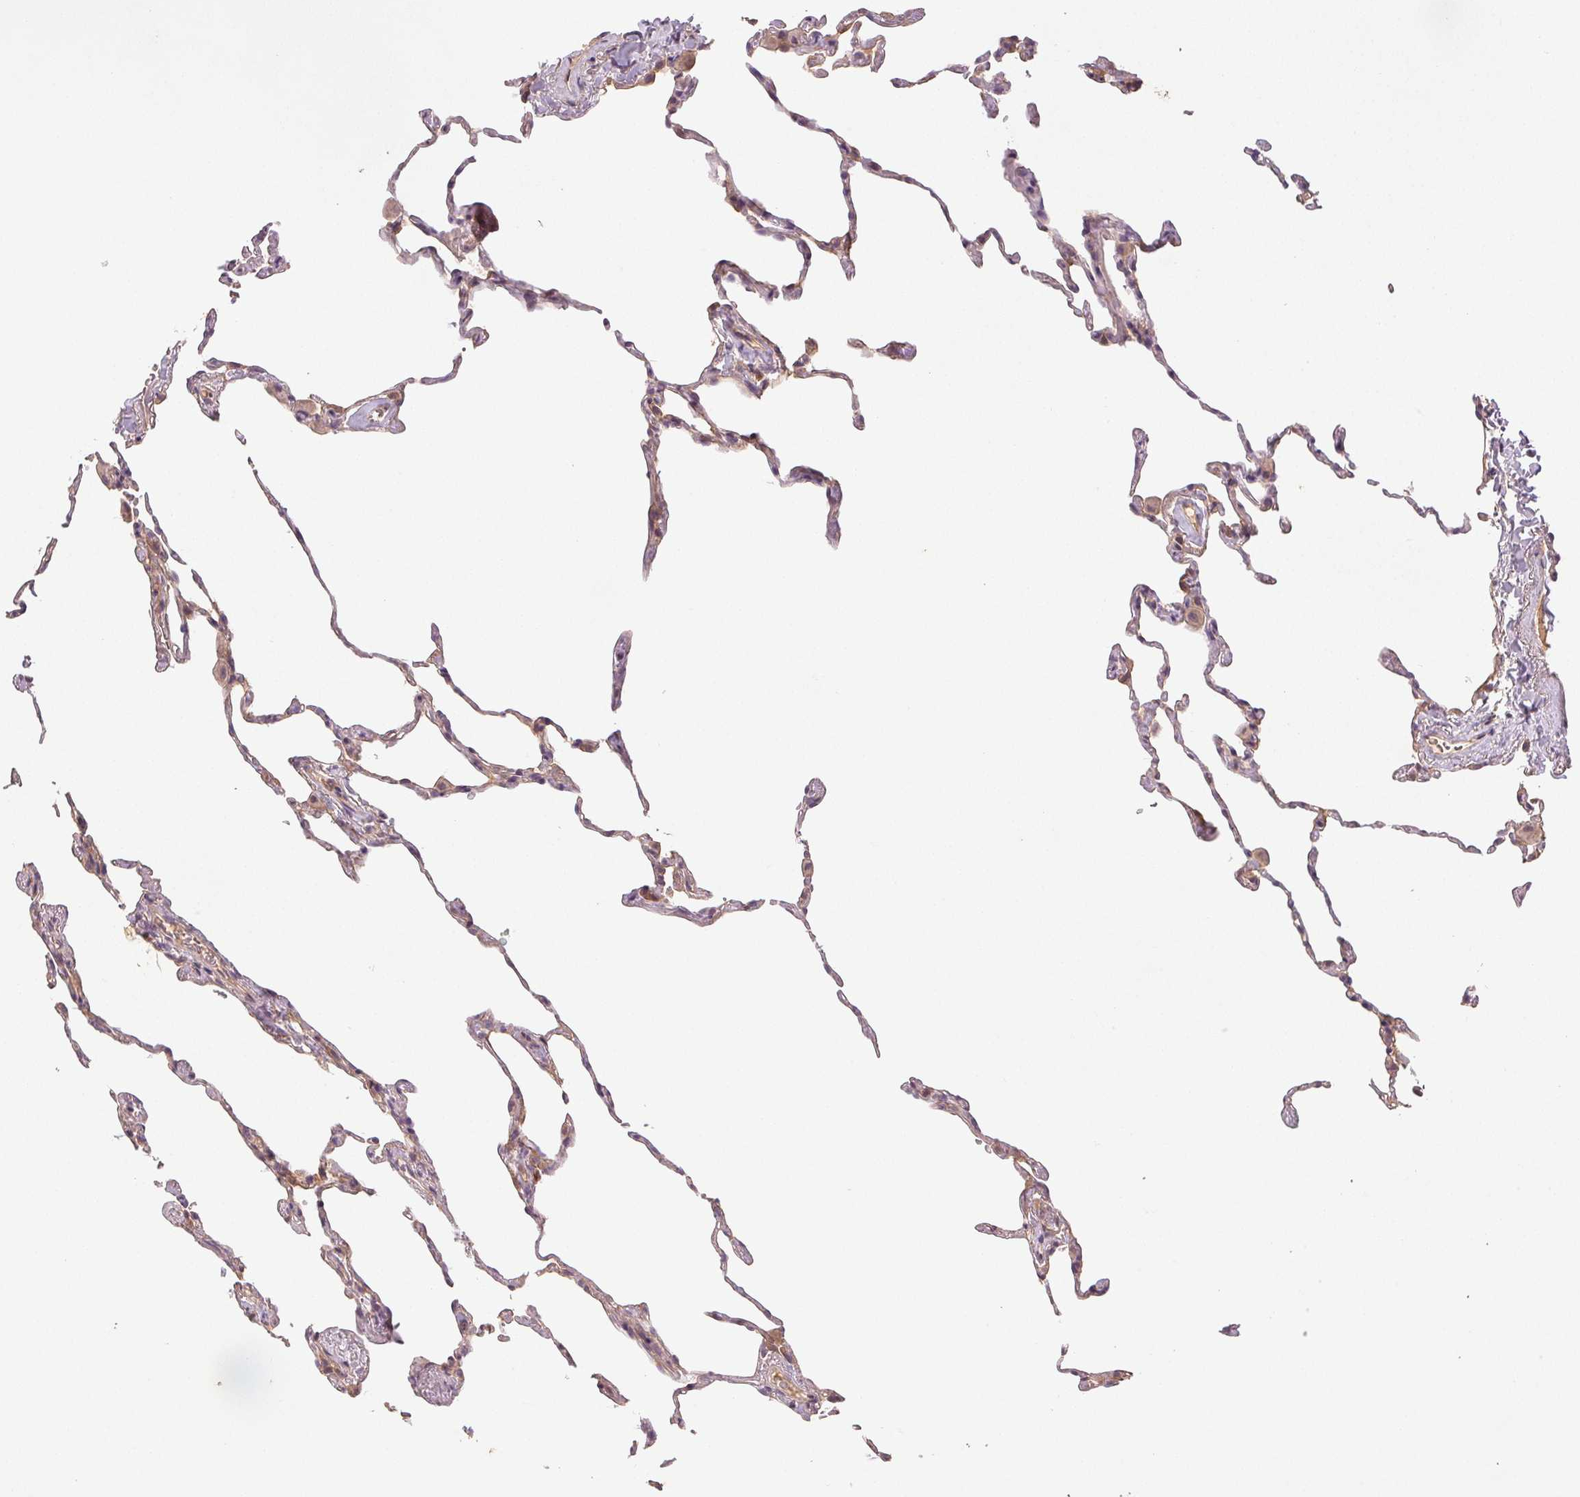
{"staining": {"intensity": "weak", "quantity": "<25%", "location": "cytoplasmic/membranous"}, "tissue": "lung", "cell_type": "Alveolar cells", "image_type": "normal", "snomed": [{"axis": "morphology", "description": "Normal tissue, NOS"}, {"axis": "topography", "description": "Lung"}], "caption": "This image is of unremarkable lung stained with immunohistochemistry (IHC) to label a protein in brown with the nuclei are counter-stained blue. There is no positivity in alveolar cells.", "gene": "YIF1B", "patient": {"sex": "female", "age": 57}}